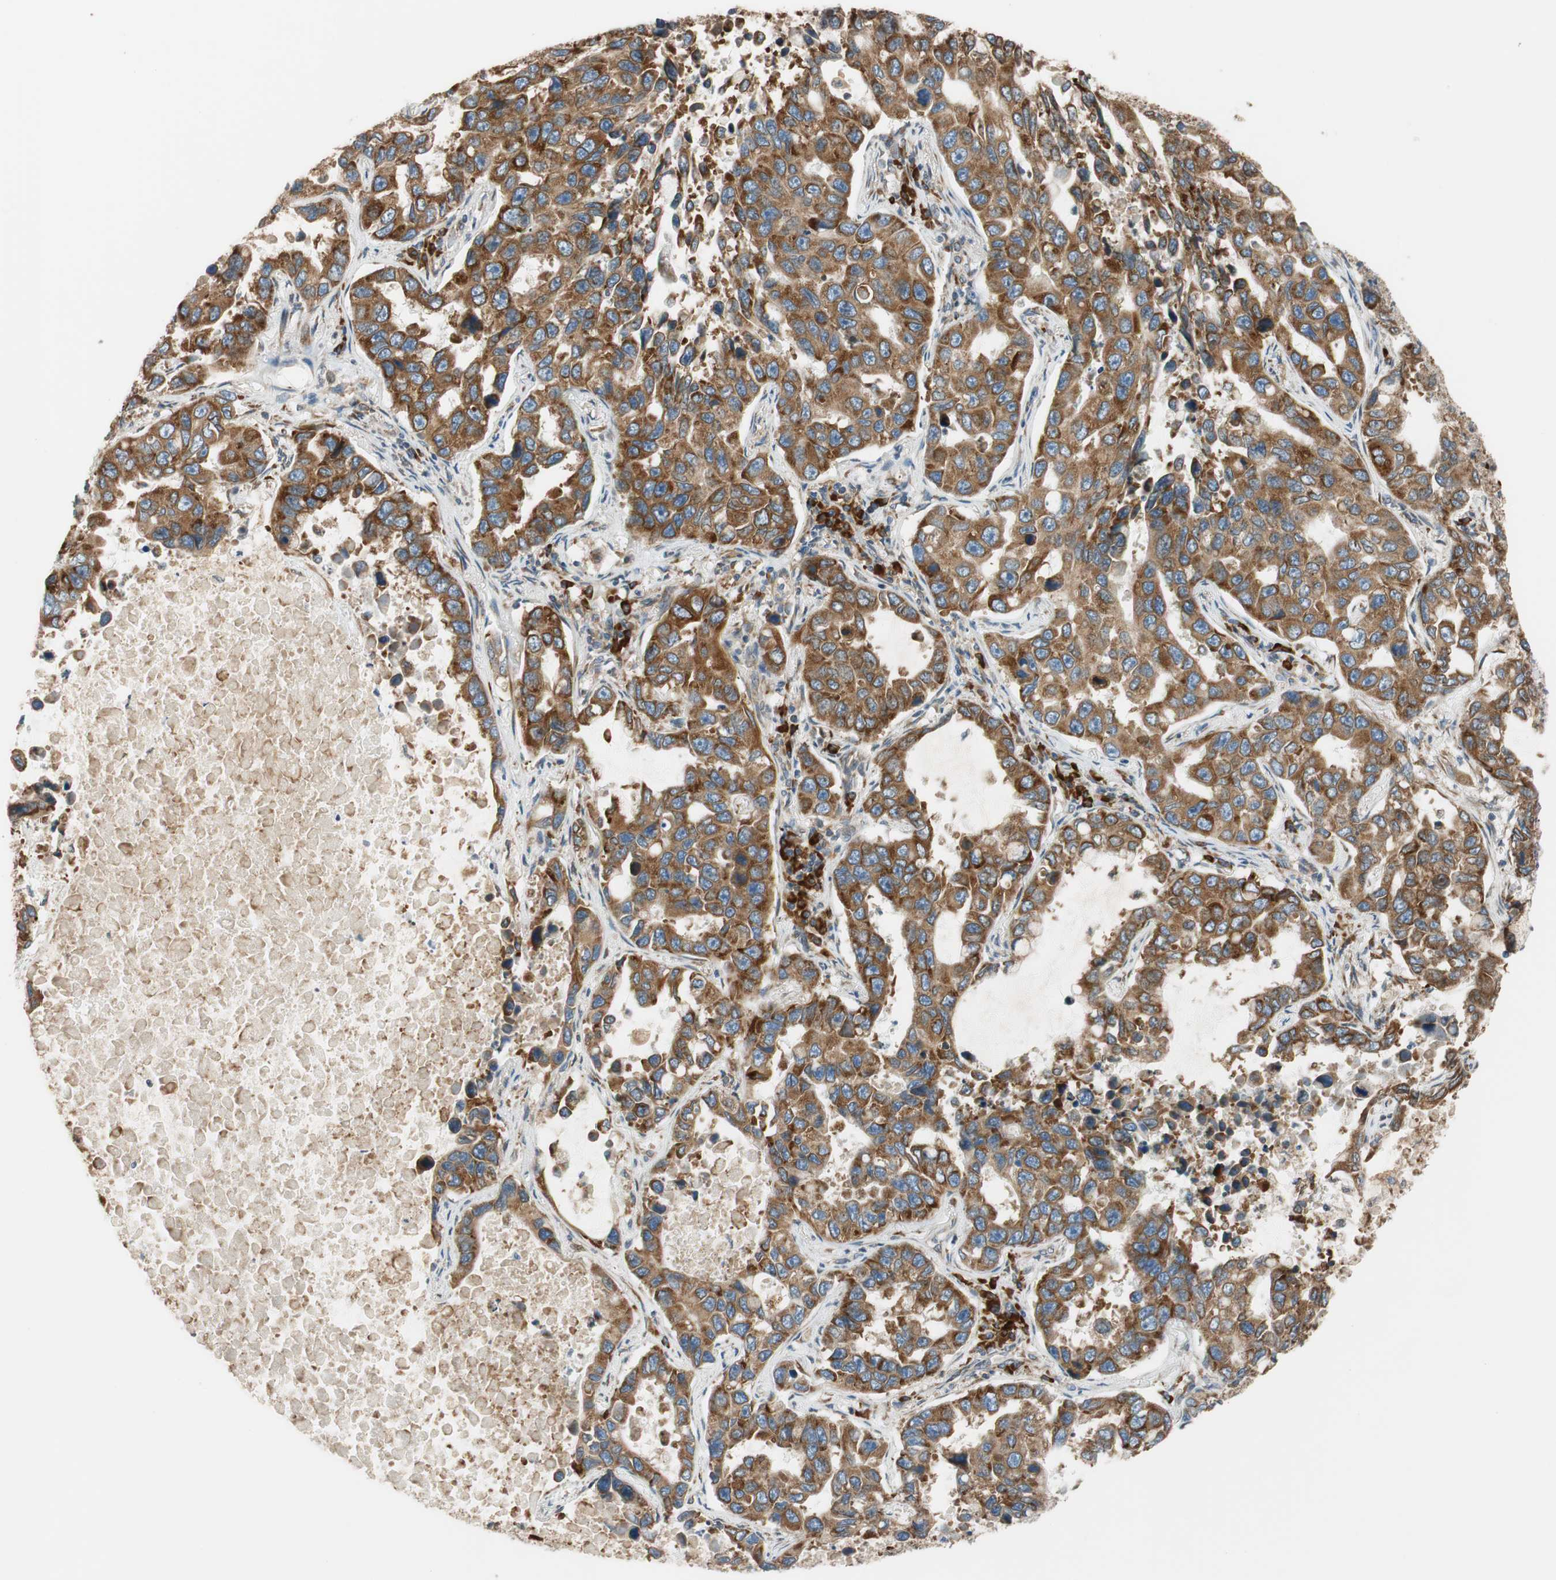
{"staining": {"intensity": "strong", "quantity": ">75%", "location": "cytoplasmic/membranous"}, "tissue": "lung cancer", "cell_type": "Tumor cells", "image_type": "cancer", "snomed": [{"axis": "morphology", "description": "Adenocarcinoma, NOS"}, {"axis": "topography", "description": "Lung"}], "caption": "Immunohistochemistry (IHC) of lung cancer shows high levels of strong cytoplasmic/membranous positivity in about >75% of tumor cells.", "gene": "RPN2", "patient": {"sex": "male", "age": 64}}